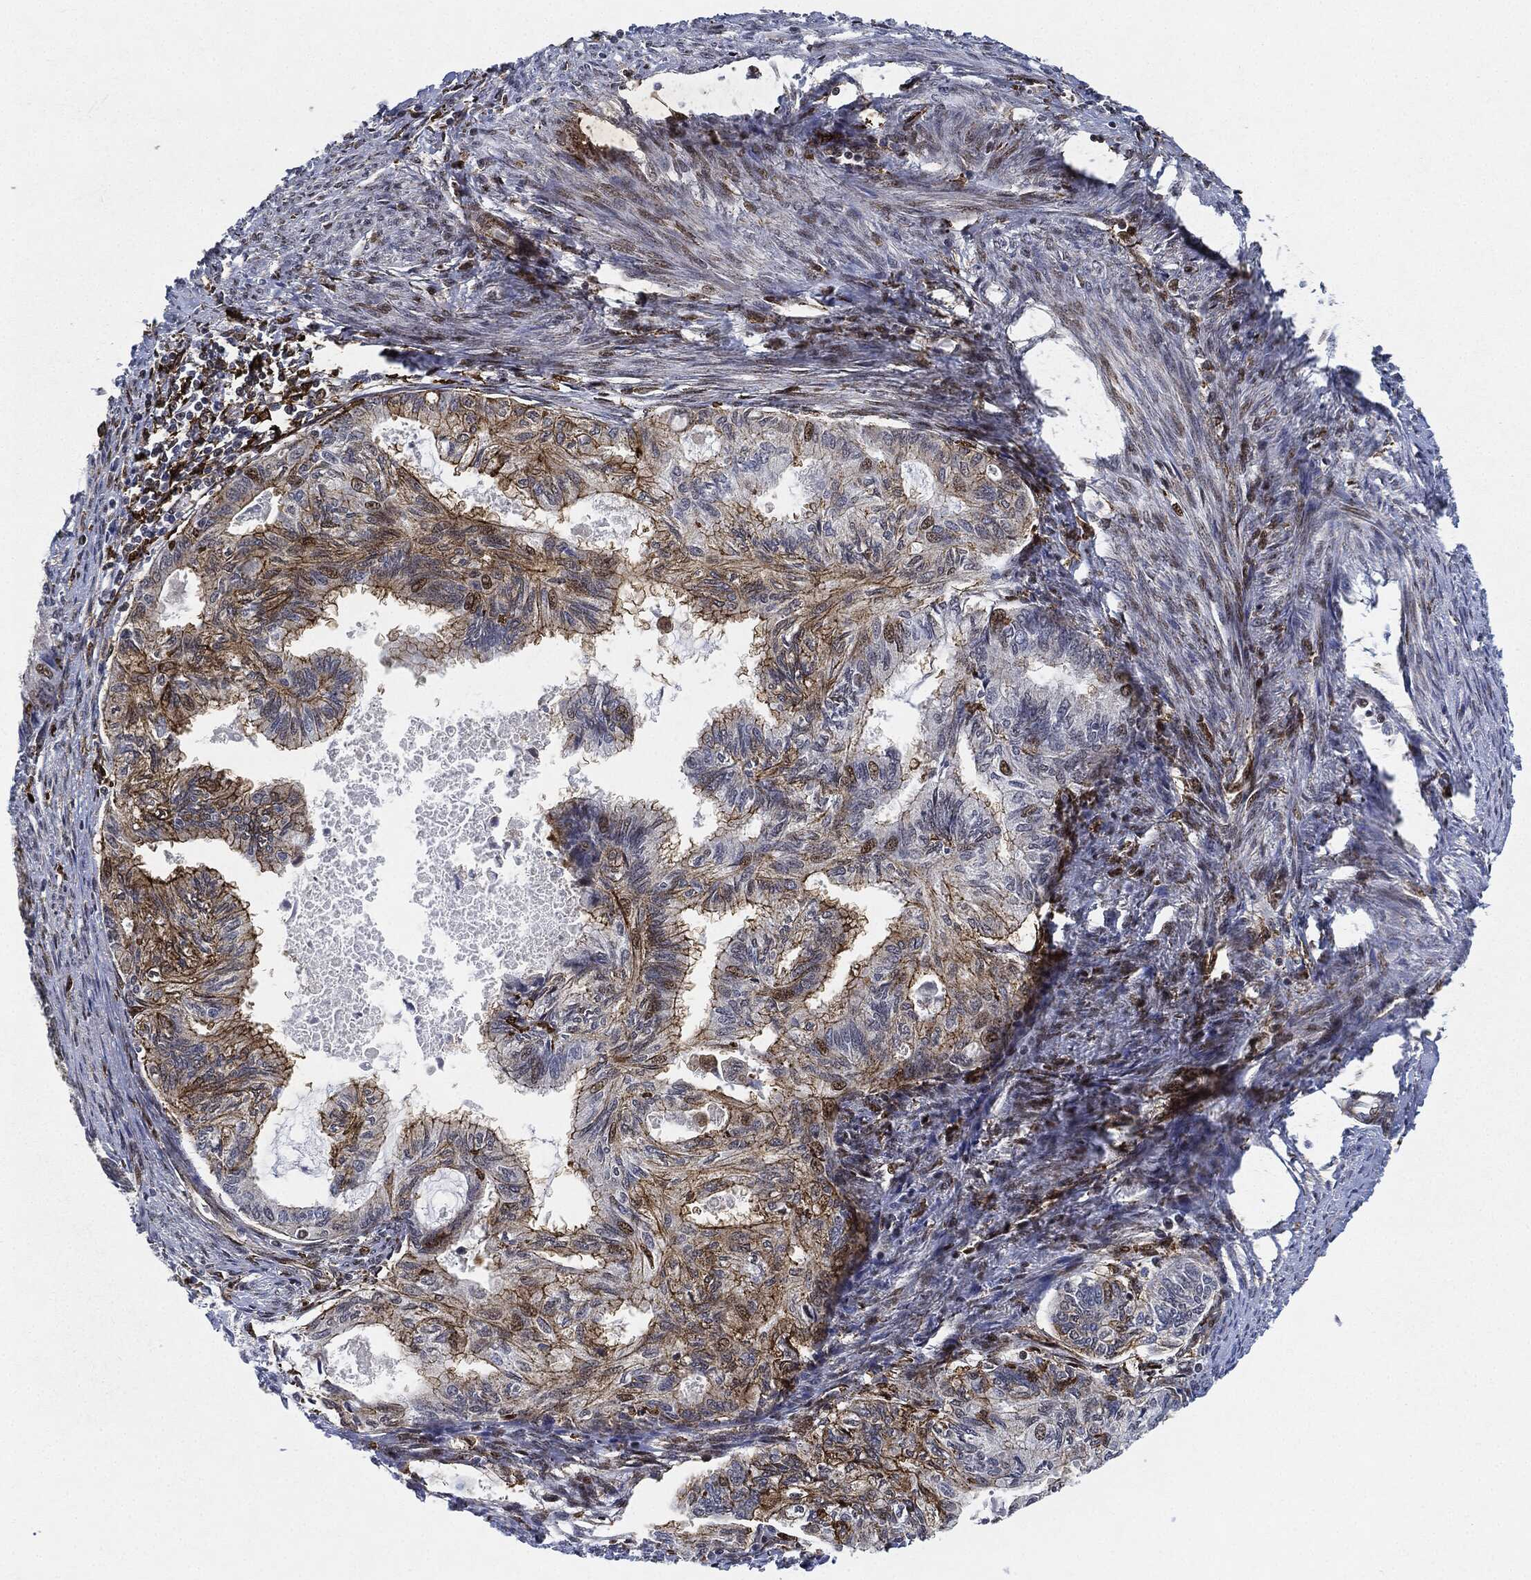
{"staining": {"intensity": "moderate", "quantity": "25%-75%", "location": "cytoplasmic/membranous"}, "tissue": "endometrial cancer", "cell_type": "Tumor cells", "image_type": "cancer", "snomed": [{"axis": "morphology", "description": "Adenocarcinoma, NOS"}, {"axis": "topography", "description": "Endometrium"}], "caption": "Immunohistochemistry (IHC) micrograph of human endometrial adenocarcinoma stained for a protein (brown), which reveals medium levels of moderate cytoplasmic/membranous staining in about 25%-75% of tumor cells.", "gene": "NANOS3", "patient": {"sex": "female", "age": 86}}